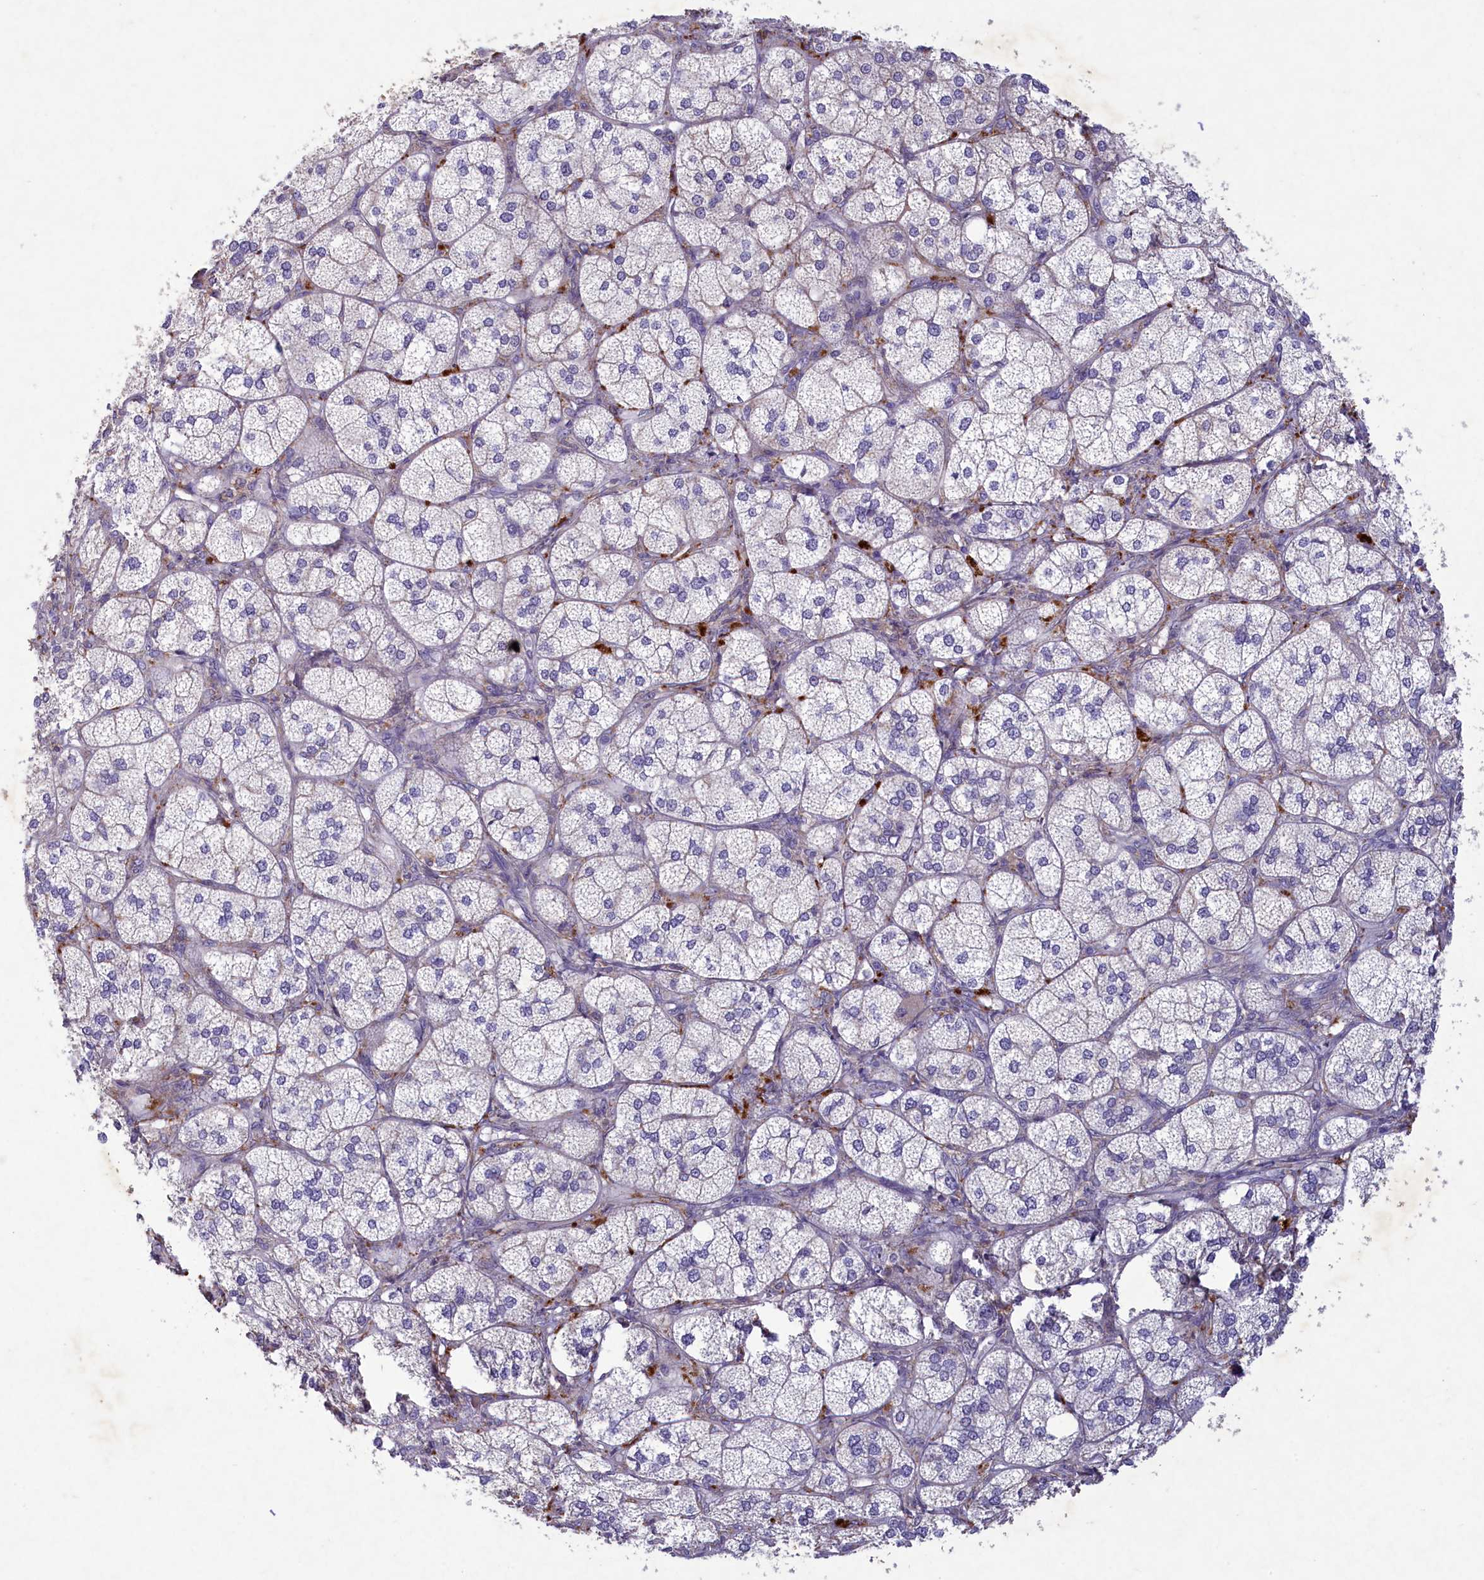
{"staining": {"intensity": "moderate", "quantity": "25%-75%", "location": "cytoplasmic/membranous"}, "tissue": "adrenal gland", "cell_type": "Glandular cells", "image_type": "normal", "snomed": [{"axis": "morphology", "description": "Normal tissue, NOS"}, {"axis": "topography", "description": "Adrenal gland"}], "caption": "Protein staining of benign adrenal gland displays moderate cytoplasmic/membranous staining in approximately 25%-75% of glandular cells. (brown staining indicates protein expression, while blue staining denotes nuclei).", "gene": "PLEKHG6", "patient": {"sex": "female", "age": 61}}